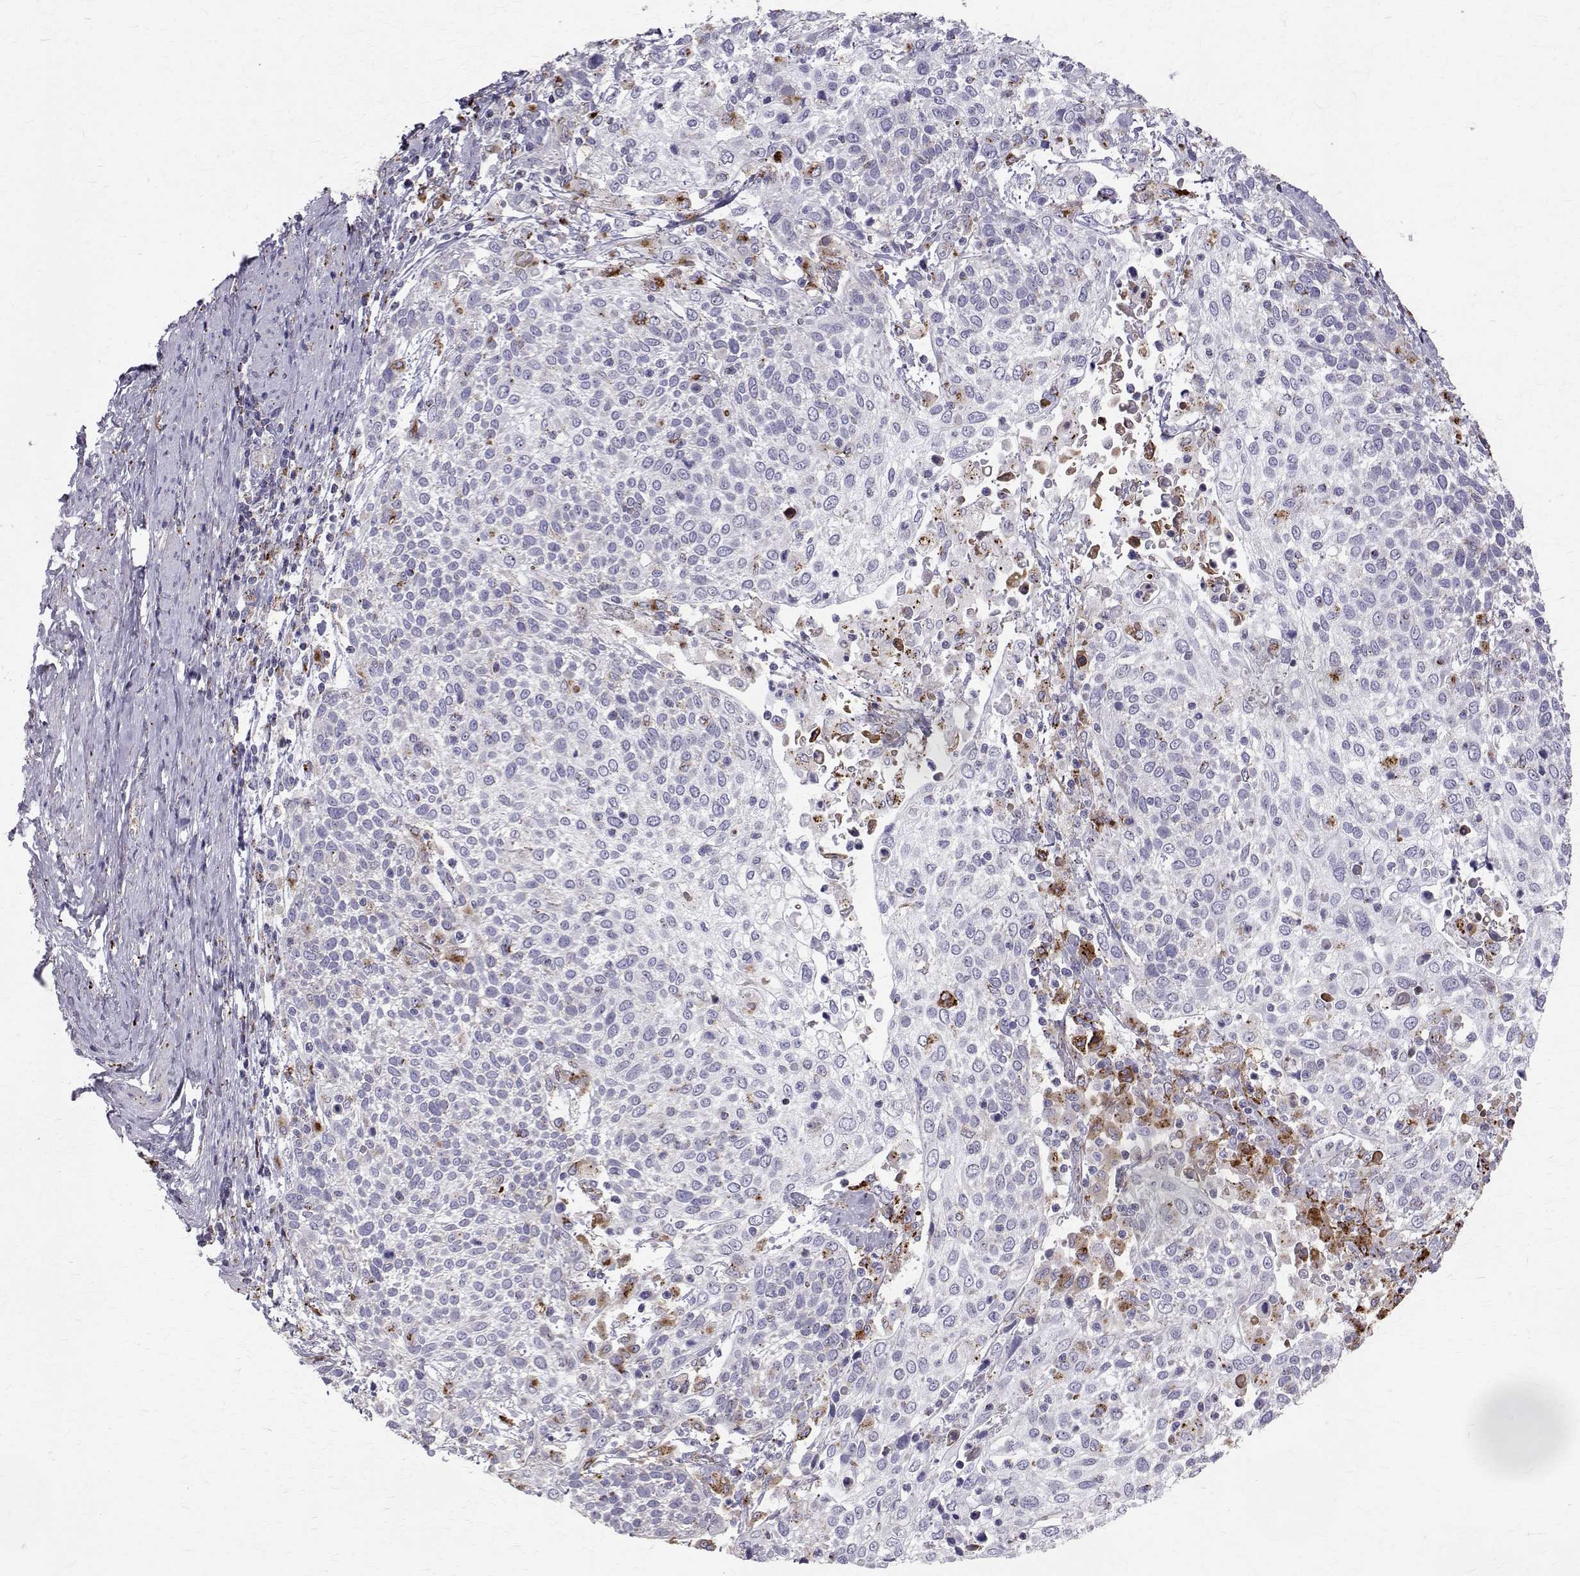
{"staining": {"intensity": "weak", "quantity": "<25%", "location": "cytoplasmic/membranous"}, "tissue": "cervical cancer", "cell_type": "Tumor cells", "image_type": "cancer", "snomed": [{"axis": "morphology", "description": "Squamous cell carcinoma, NOS"}, {"axis": "topography", "description": "Cervix"}], "caption": "Tumor cells show no significant staining in cervical cancer (squamous cell carcinoma).", "gene": "TPP1", "patient": {"sex": "female", "age": 61}}